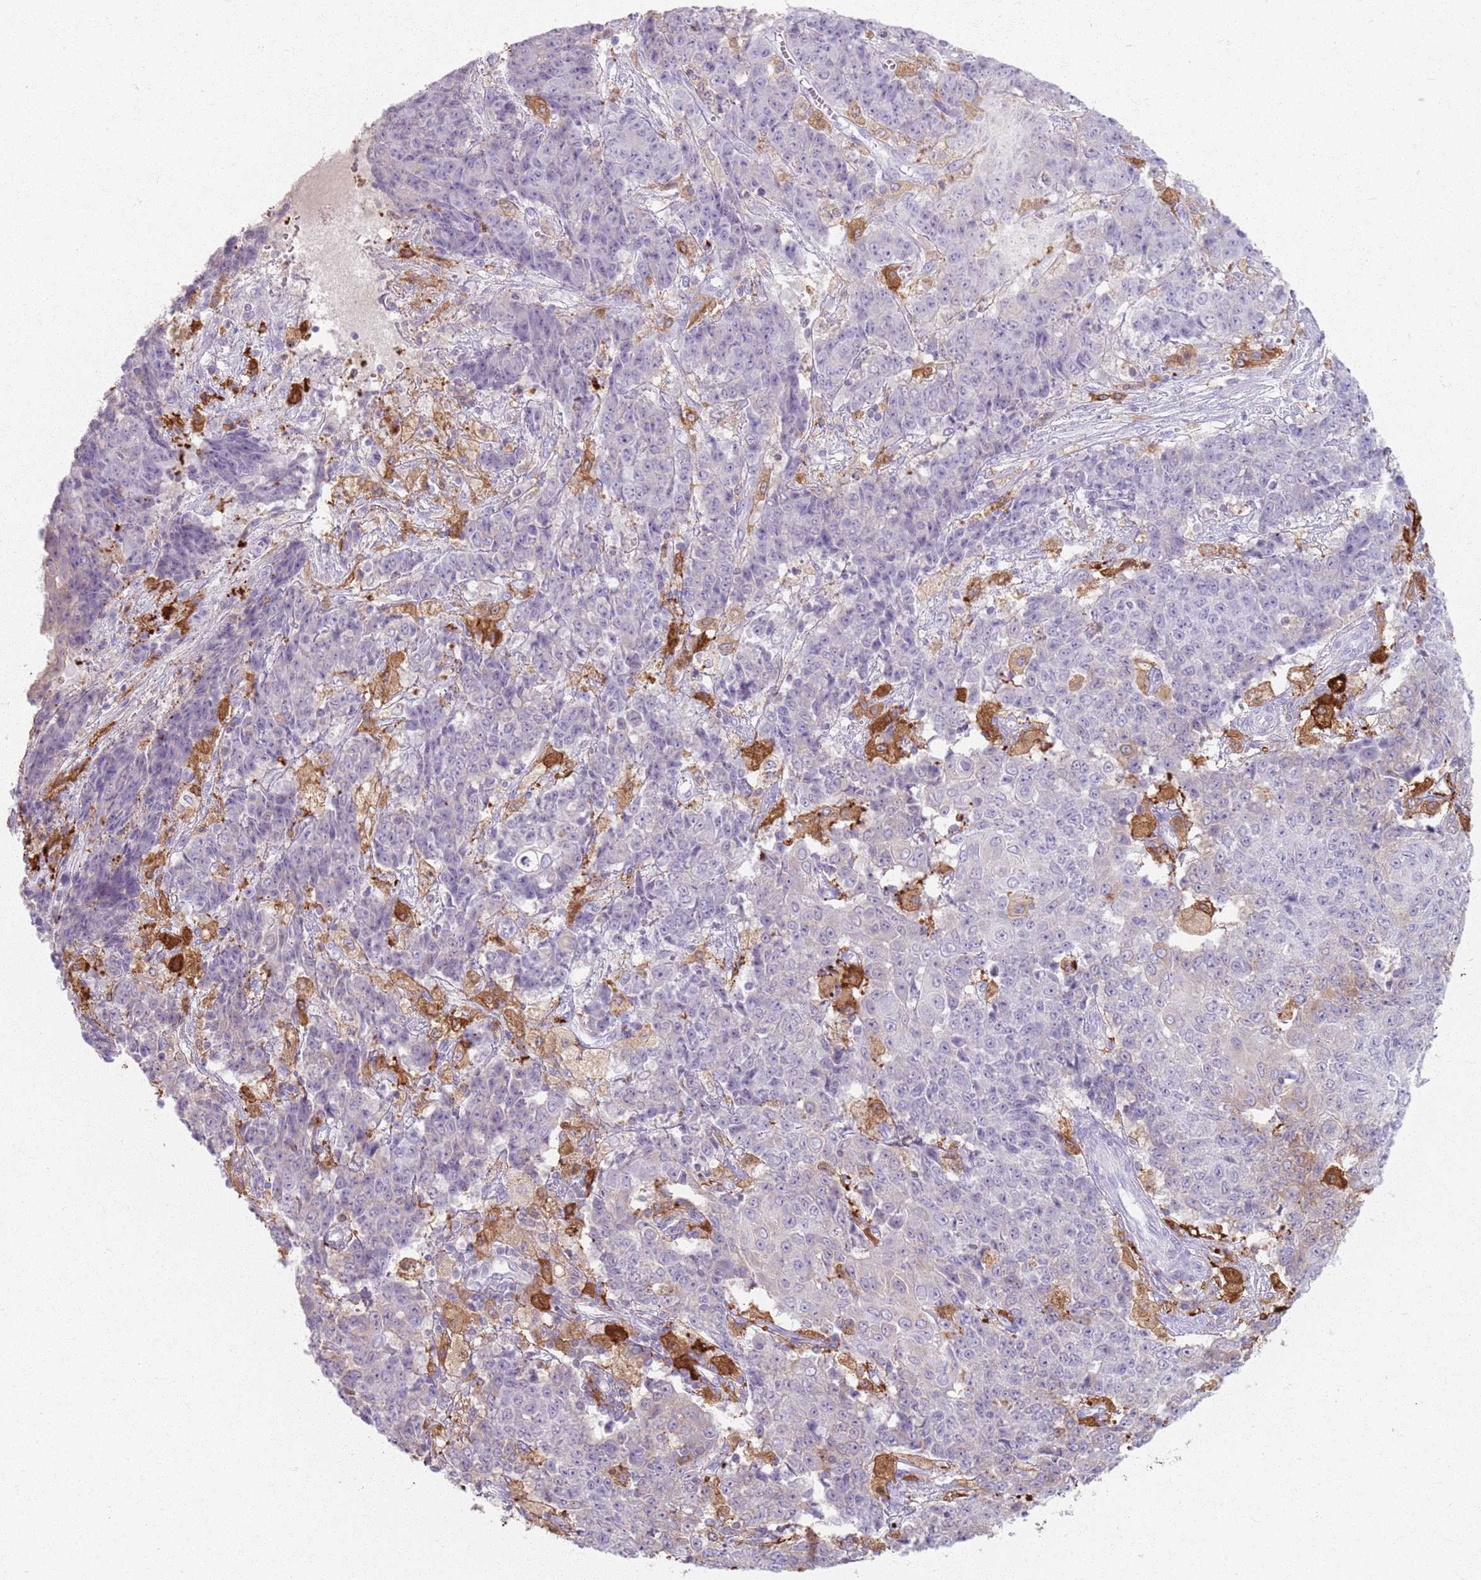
{"staining": {"intensity": "negative", "quantity": "none", "location": "none"}, "tissue": "ovarian cancer", "cell_type": "Tumor cells", "image_type": "cancer", "snomed": [{"axis": "morphology", "description": "Carcinoma, endometroid"}, {"axis": "topography", "description": "Ovary"}], "caption": "There is no significant staining in tumor cells of endometroid carcinoma (ovarian).", "gene": "GDPGP1", "patient": {"sex": "female", "age": 42}}